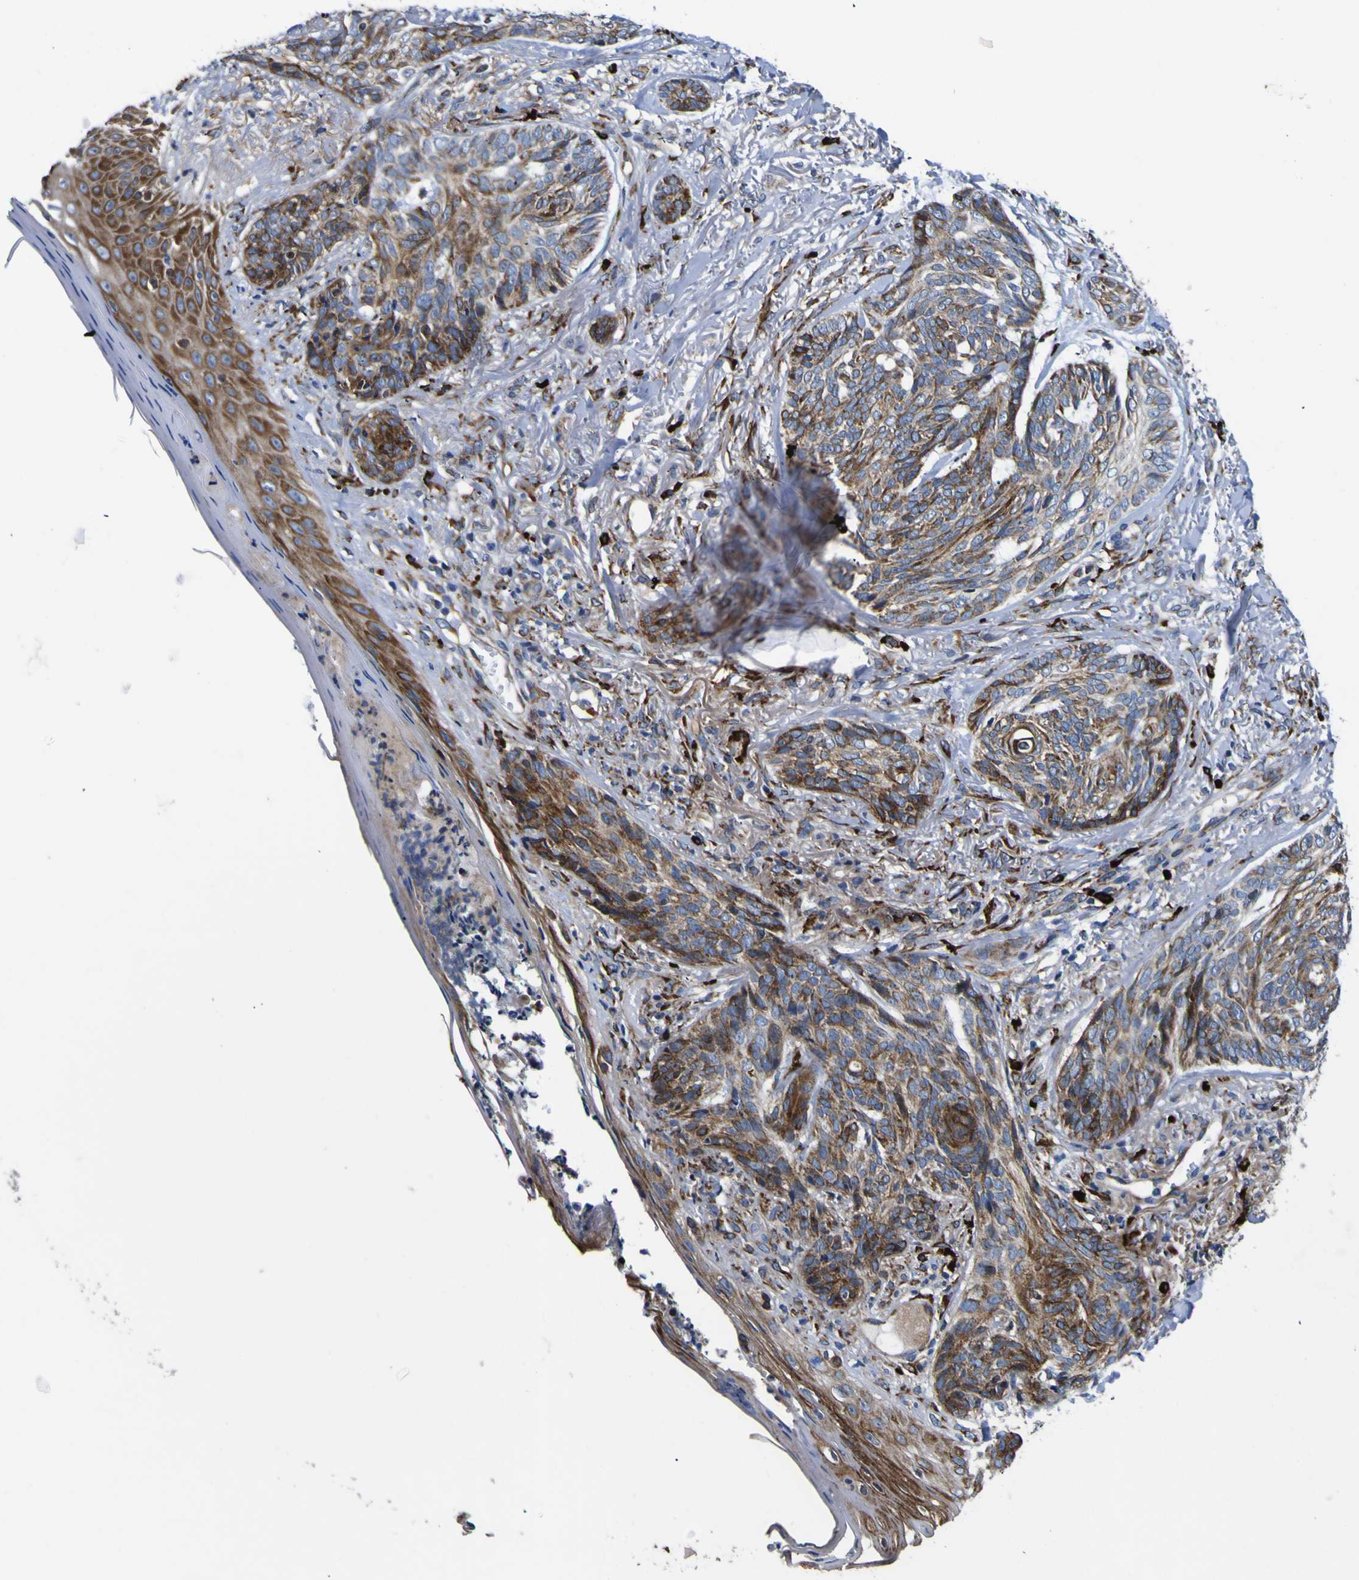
{"staining": {"intensity": "moderate", "quantity": "25%-75%", "location": "cytoplasmic/membranous"}, "tissue": "skin cancer", "cell_type": "Tumor cells", "image_type": "cancer", "snomed": [{"axis": "morphology", "description": "Basal cell carcinoma"}, {"axis": "topography", "description": "Skin"}], "caption": "Protein staining of skin basal cell carcinoma tissue shows moderate cytoplasmic/membranous expression in approximately 25%-75% of tumor cells.", "gene": "SCD", "patient": {"sex": "male", "age": 43}}